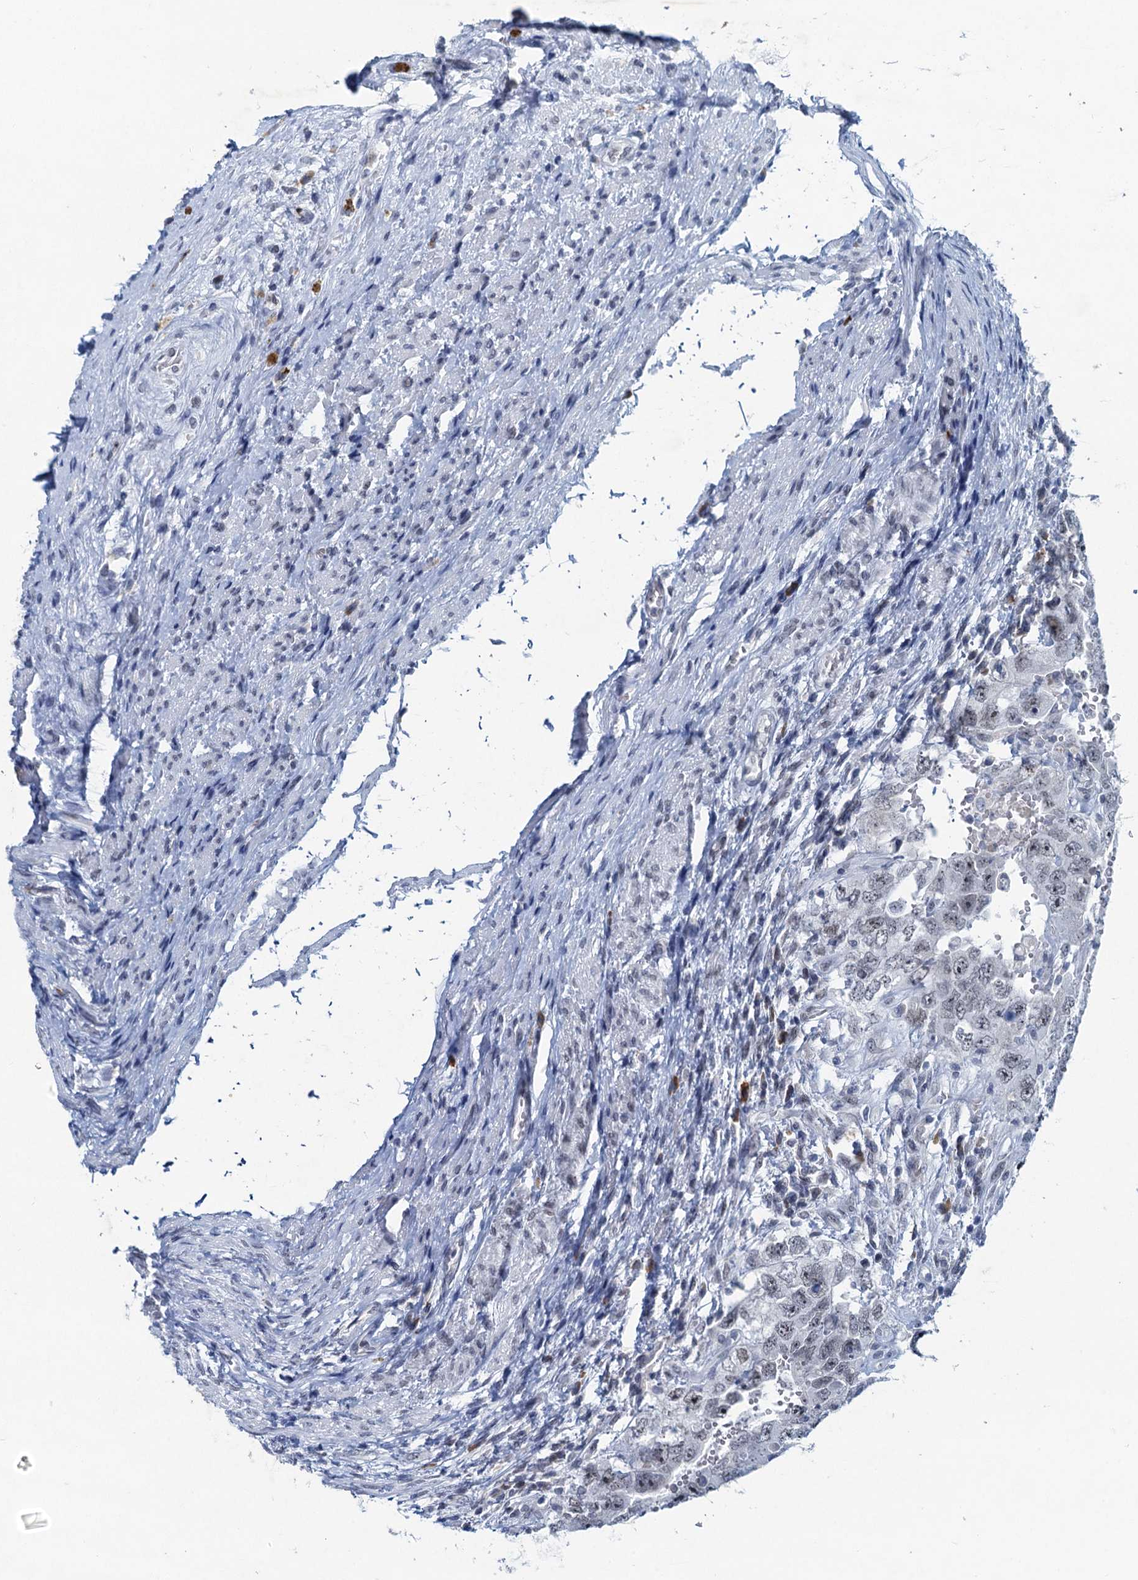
{"staining": {"intensity": "negative", "quantity": "none", "location": "none"}, "tissue": "testis cancer", "cell_type": "Tumor cells", "image_type": "cancer", "snomed": [{"axis": "morphology", "description": "Carcinoma, Embryonal, NOS"}, {"axis": "topography", "description": "Testis"}], "caption": "The histopathology image displays no significant positivity in tumor cells of testis cancer (embryonal carcinoma). Nuclei are stained in blue.", "gene": "HAPSTR1", "patient": {"sex": "male", "age": 26}}